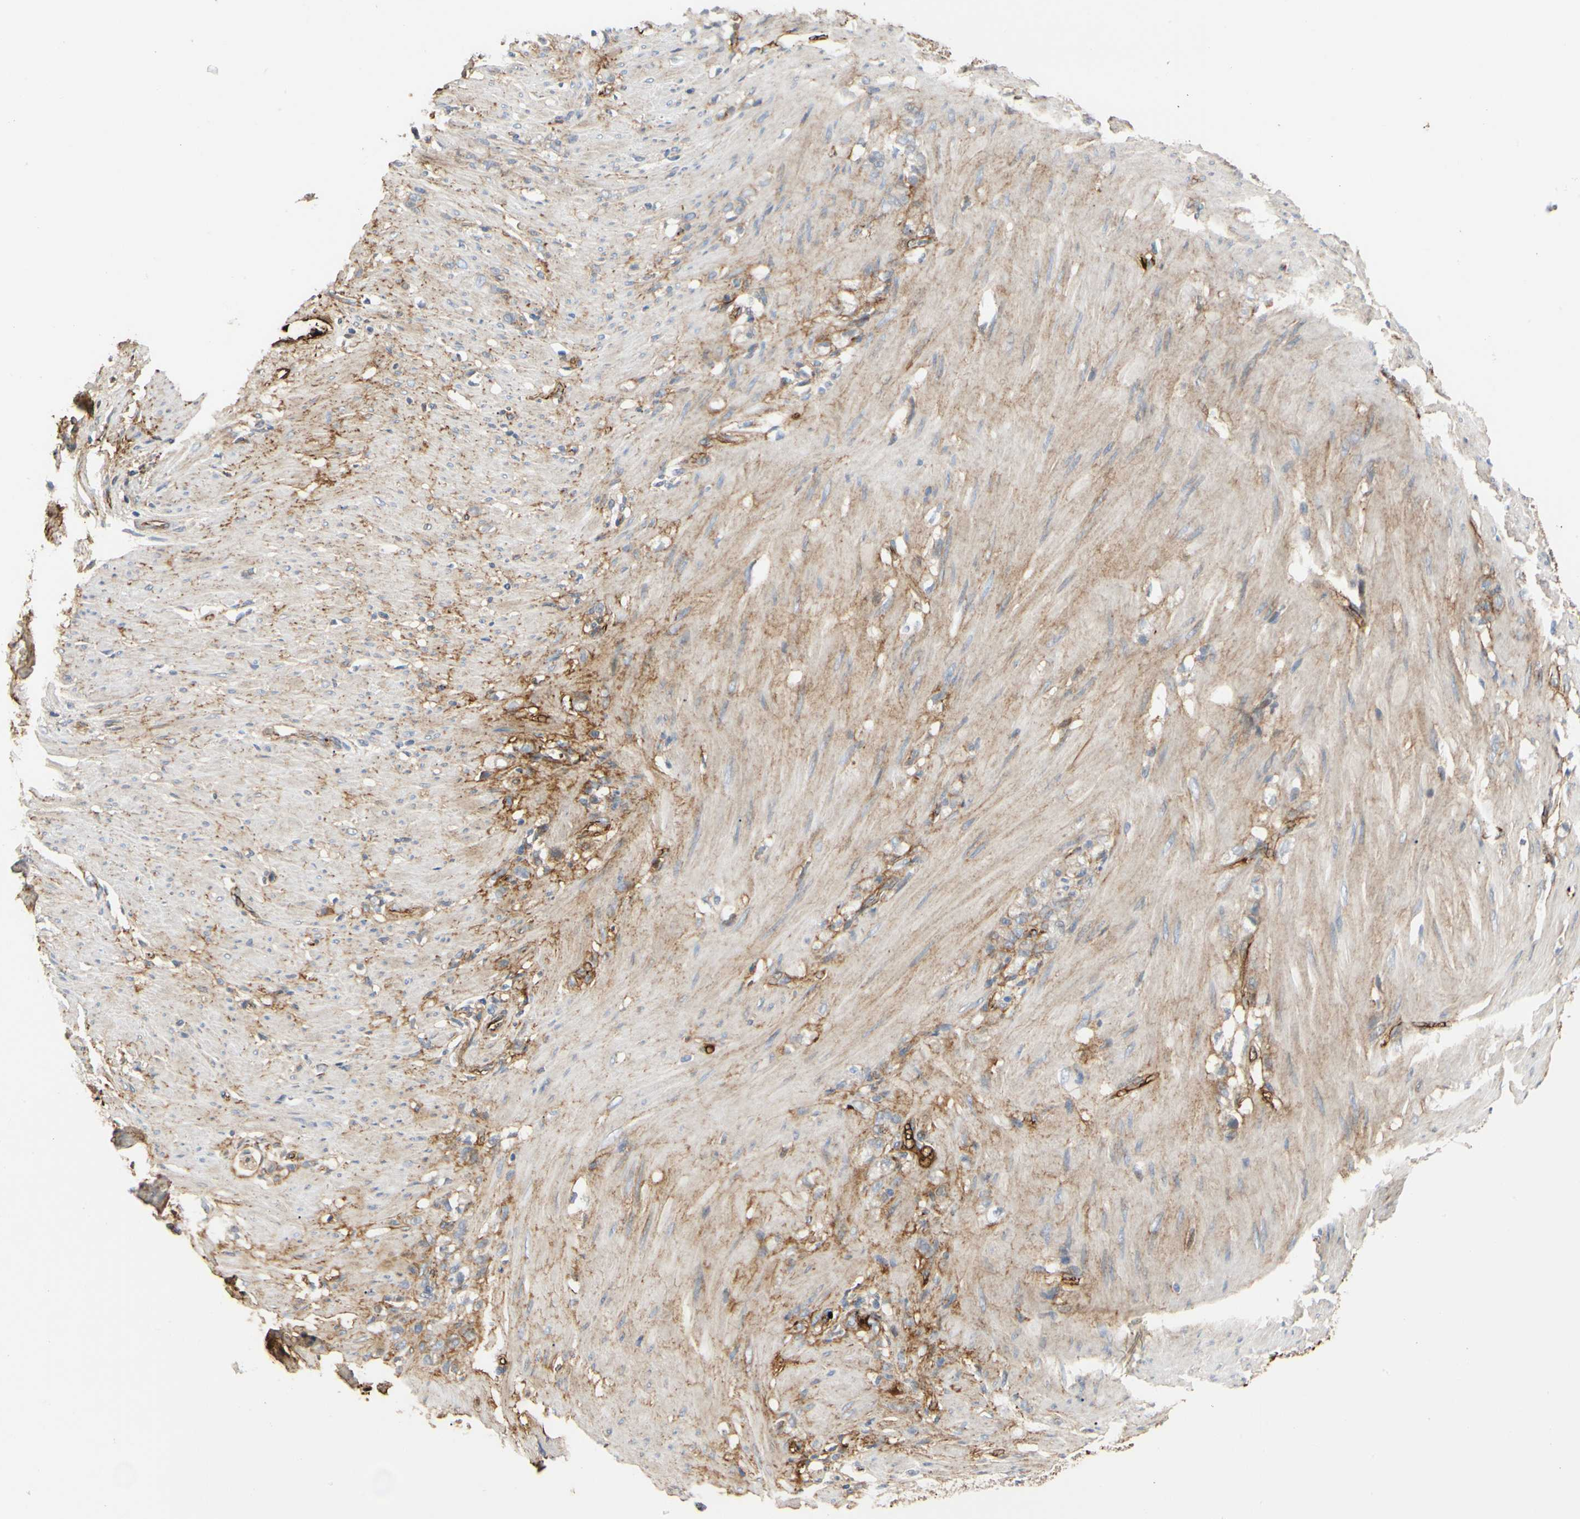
{"staining": {"intensity": "weak", "quantity": ">75%", "location": "cytoplasmic/membranous"}, "tissue": "stomach cancer", "cell_type": "Tumor cells", "image_type": "cancer", "snomed": [{"axis": "morphology", "description": "Adenocarcinoma, NOS"}, {"axis": "topography", "description": "Stomach"}], "caption": "Human stomach adenocarcinoma stained with a brown dye displays weak cytoplasmic/membranous positive expression in approximately >75% of tumor cells.", "gene": "FGB", "patient": {"sex": "male", "age": 82}}